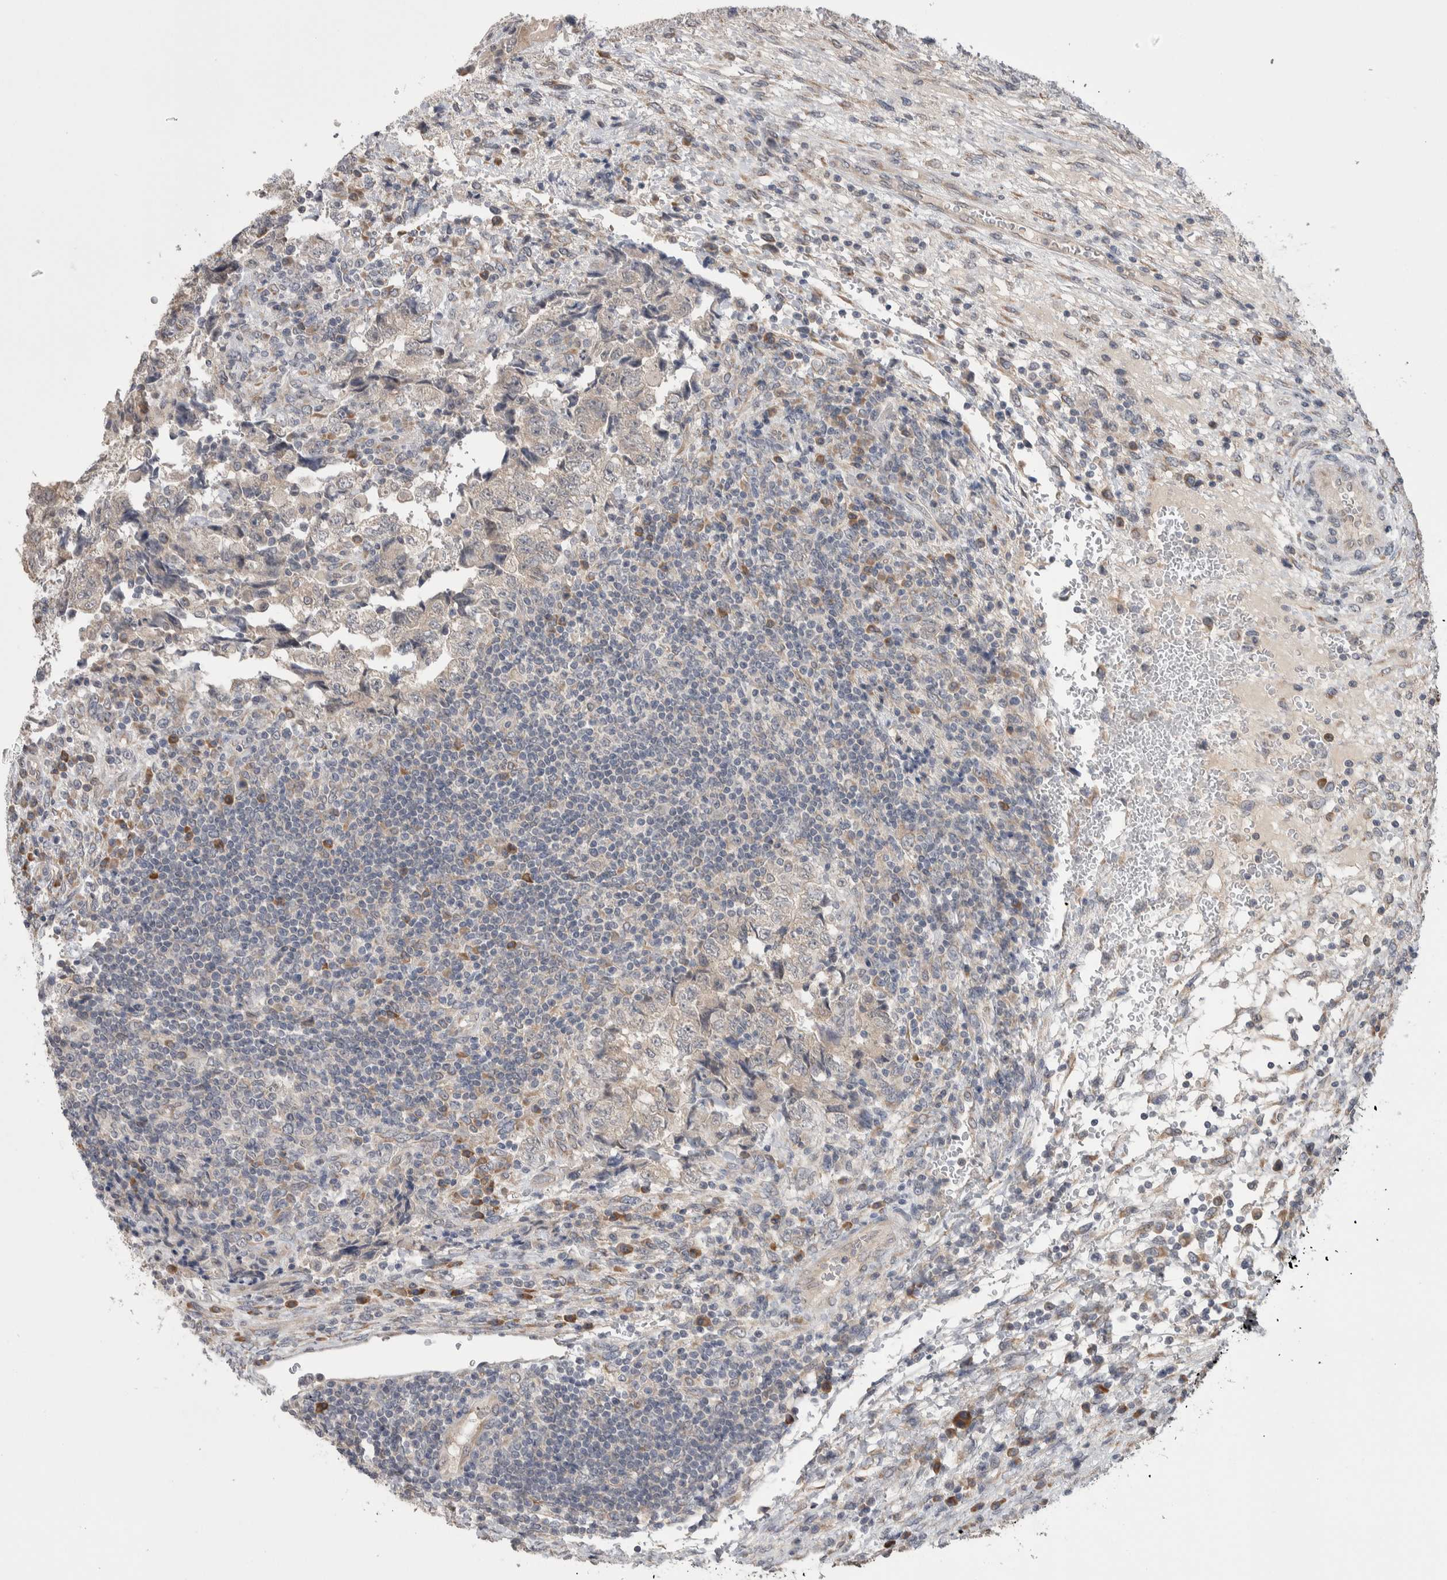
{"staining": {"intensity": "negative", "quantity": "none", "location": "none"}, "tissue": "testis cancer", "cell_type": "Tumor cells", "image_type": "cancer", "snomed": [{"axis": "morphology", "description": "Normal tissue, NOS"}, {"axis": "morphology", "description": "Carcinoma, Embryonal, NOS"}, {"axis": "topography", "description": "Testis"}], "caption": "Tumor cells show no significant positivity in testis cancer.", "gene": "CUL2", "patient": {"sex": "male", "age": 36}}